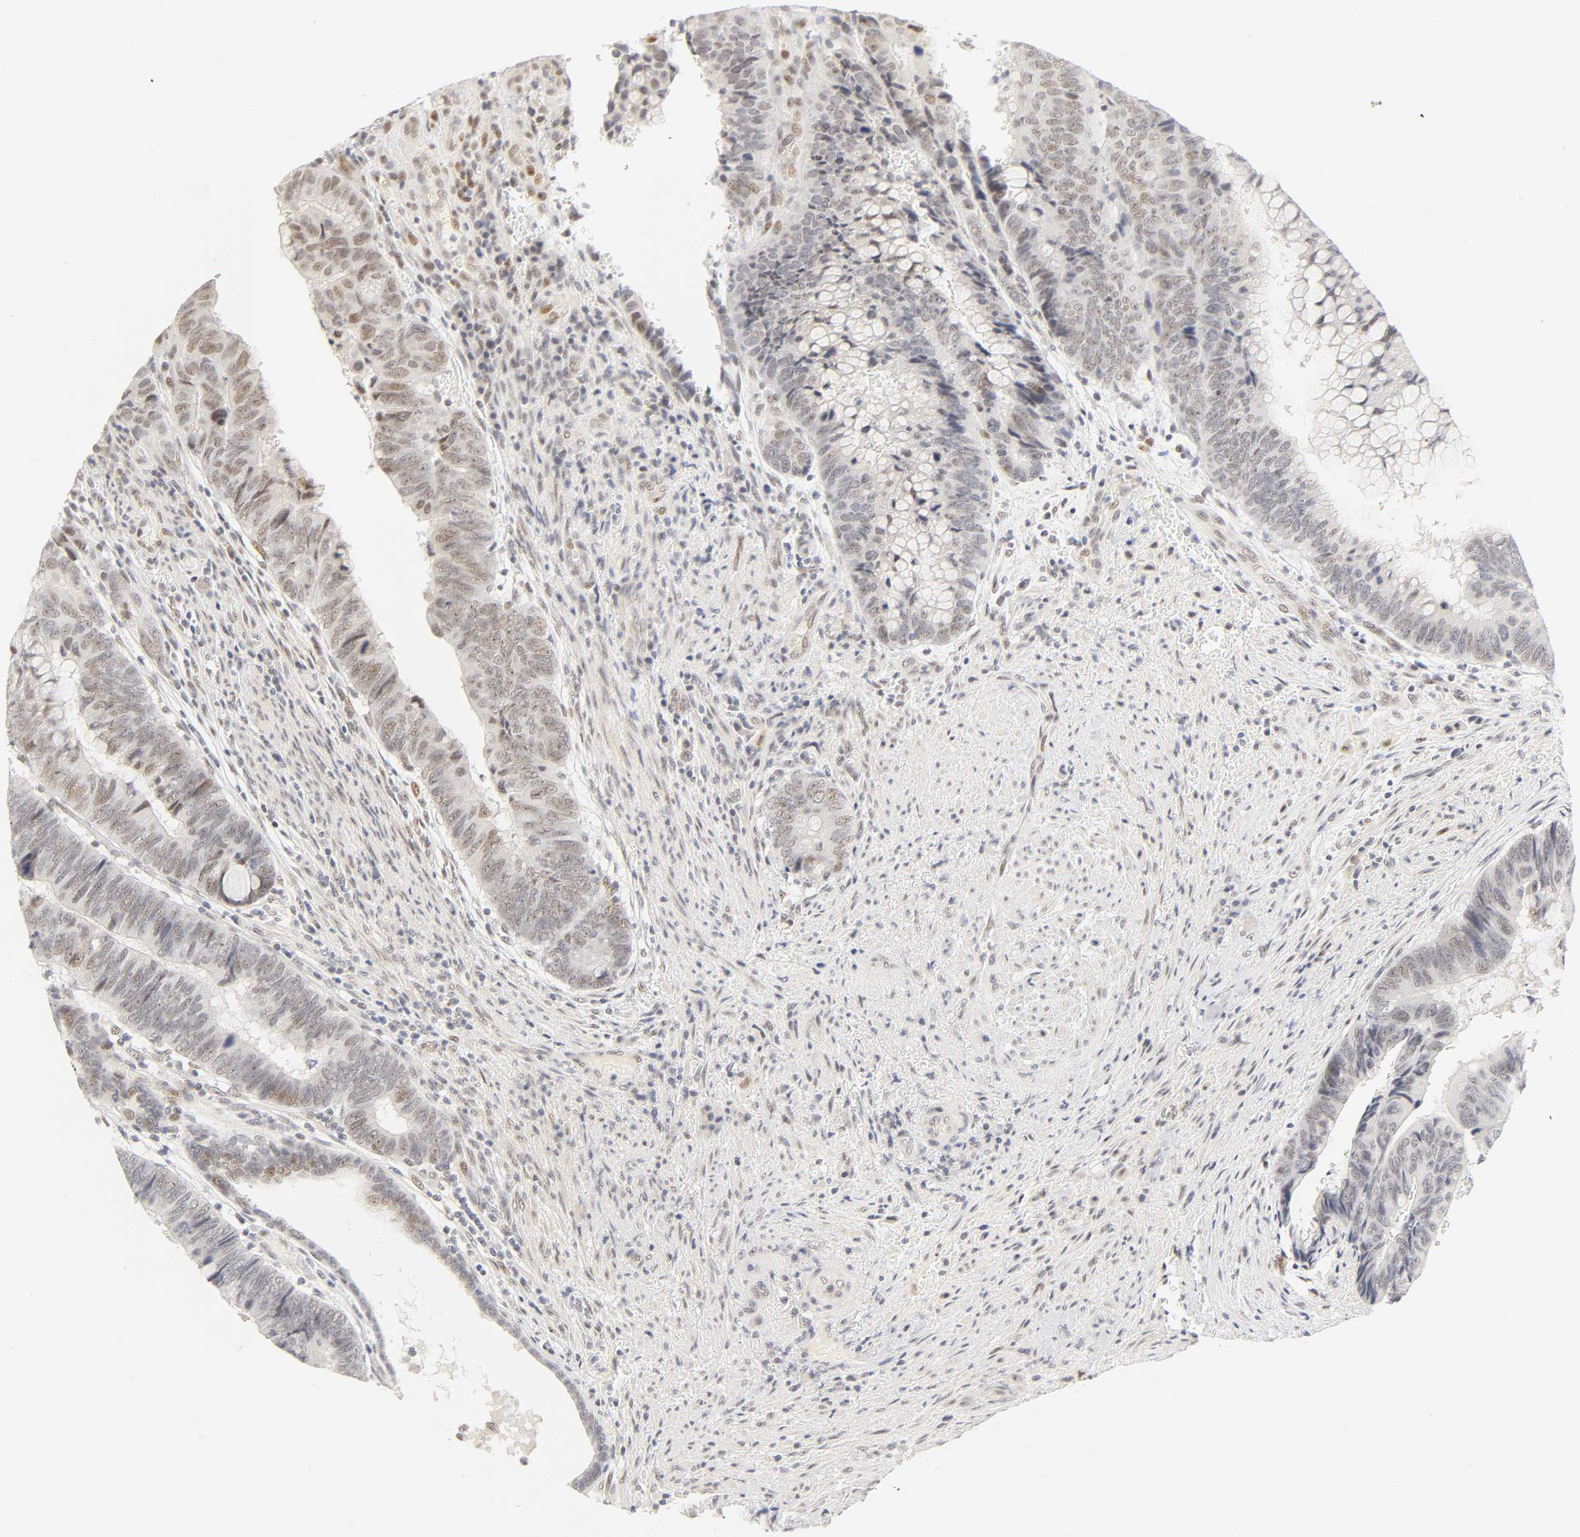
{"staining": {"intensity": "weak", "quantity": "<25%", "location": "nuclear"}, "tissue": "colorectal cancer", "cell_type": "Tumor cells", "image_type": "cancer", "snomed": [{"axis": "morphology", "description": "Normal tissue, NOS"}, {"axis": "morphology", "description": "Adenocarcinoma, NOS"}, {"axis": "topography", "description": "Rectum"}], "caption": "Immunohistochemical staining of colorectal adenocarcinoma reveals no significant positivity in tumor cells.", "gene": "MNAT1", "patient": {"sex": "male", "age": 92}}